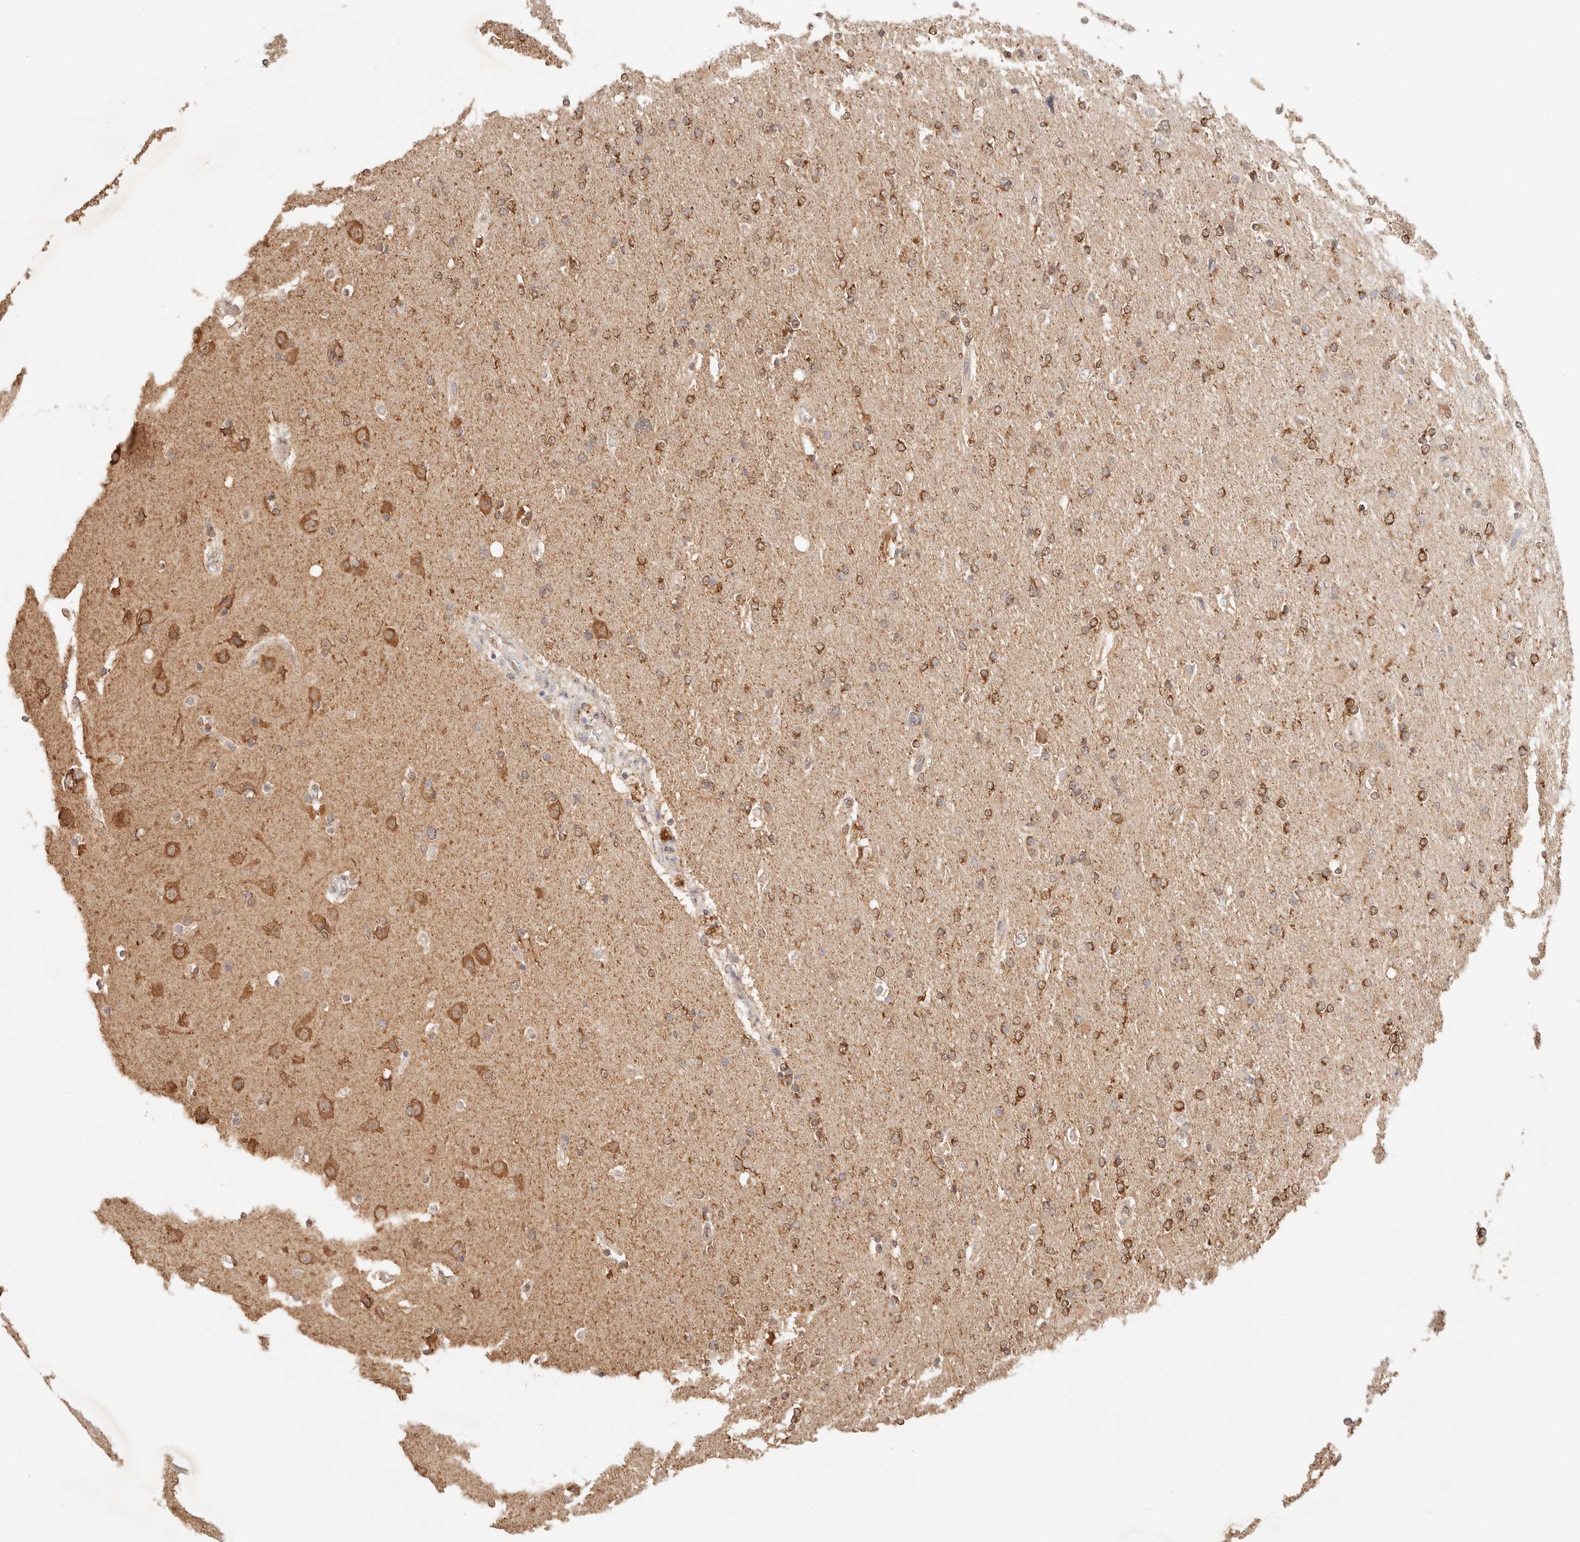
{"staining": {"intensity": "weak", "quantity": "25%-75%", "location": "cytoplasmic/membranous,nuclear"}, "tissue": "glioma", "cell_type": "Tumor cells", "image_type": "cancer", "snomed": [{"axis": "morphology", "description": "Glioma, malignant, High grade"}, {"axis": "topography", "description": "Cerebral cortex"}], "caption": "Glioma tissue demonstrates weak cytoplasmic/membranous and nuclear positivity in approximately 25%-75% of tumor cells, visualized by immunohistochemistry. (brown staining indicates protein expression, while blue staining denotes nuclei).", "gene": "IL1R2", "patient": {"sex": "female", "age": 36}}